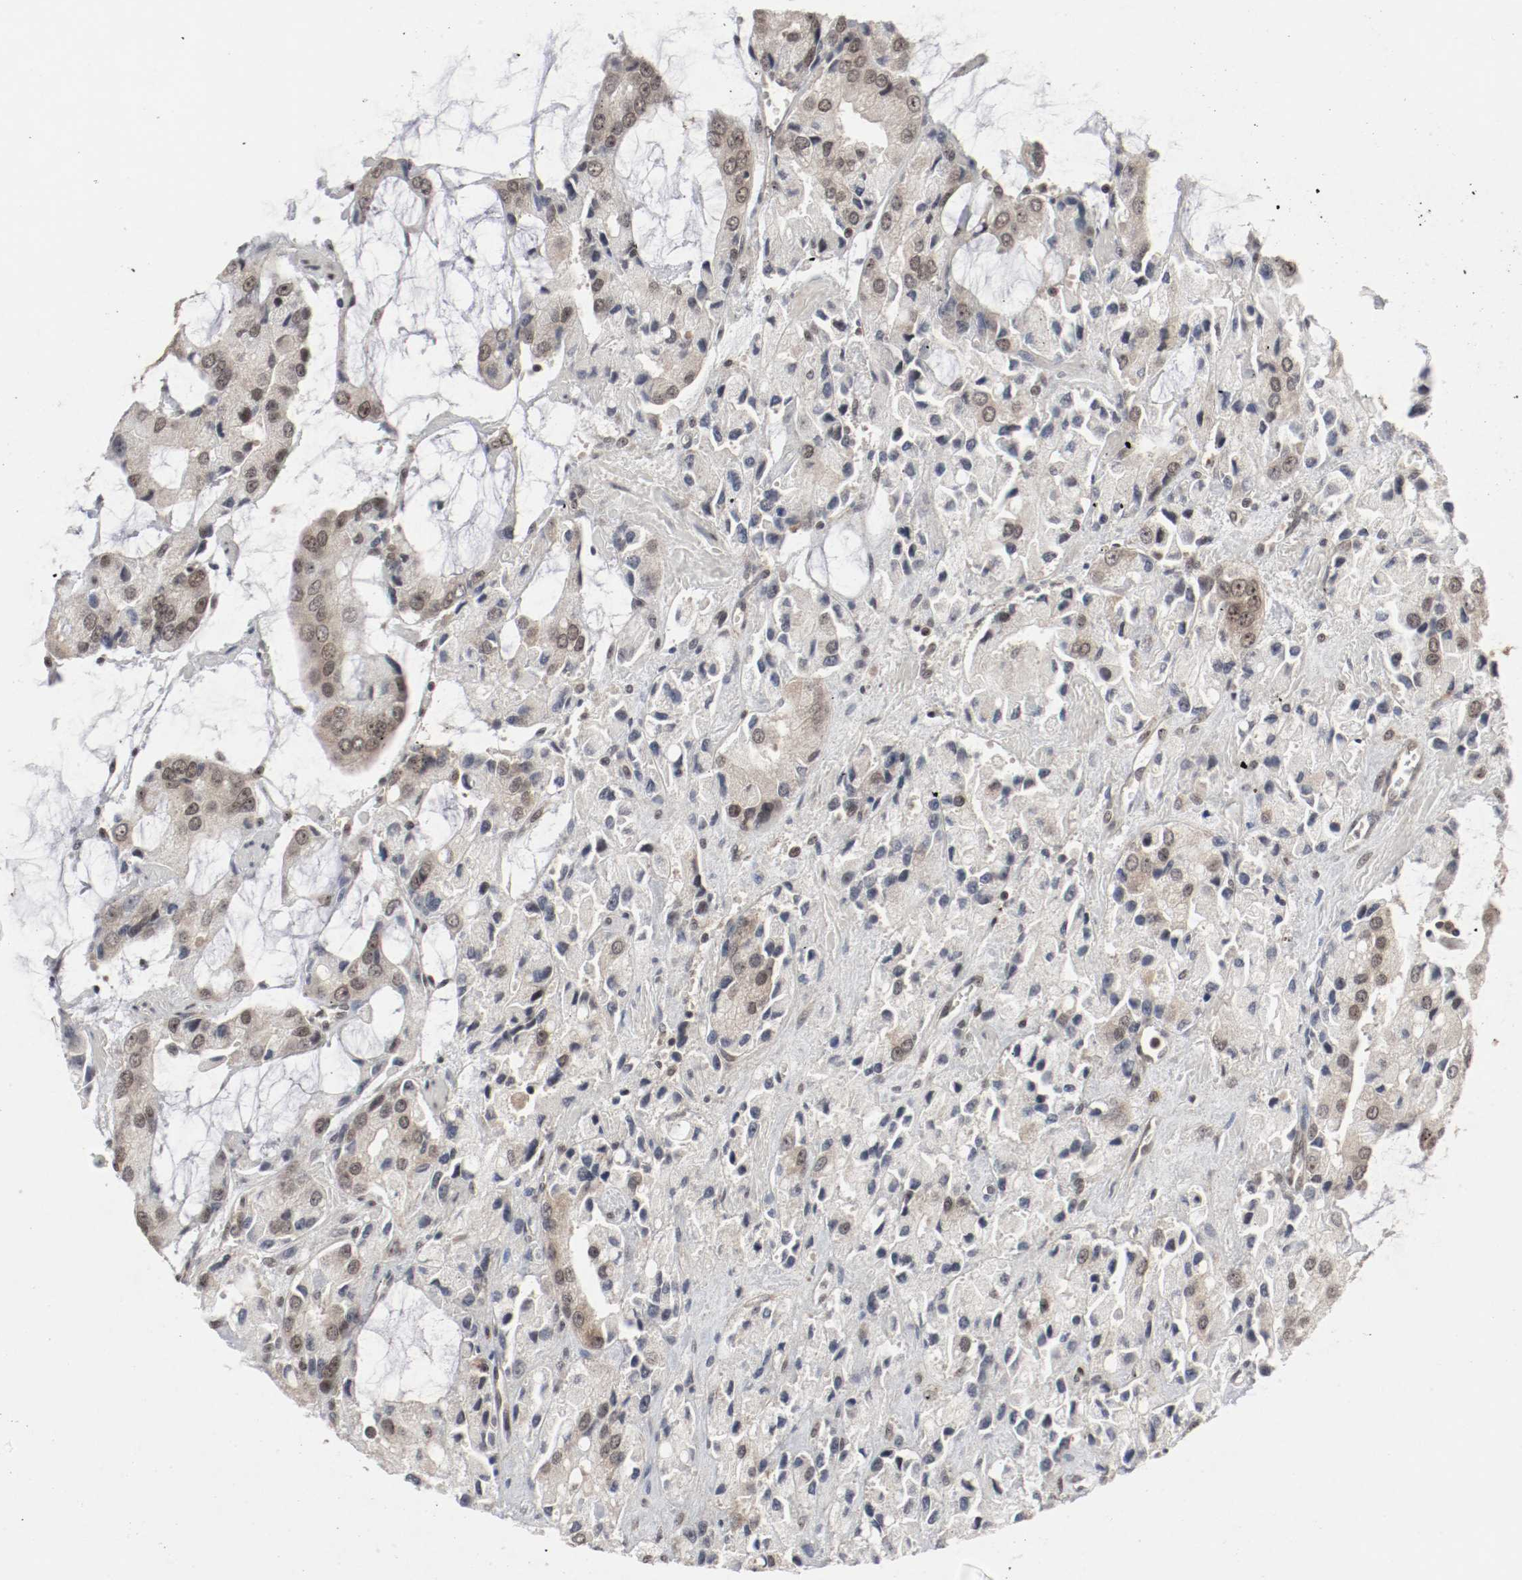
{"staining": {"intensity": "moderate", "quantity": ">75%", "location": "cytoplasmic/membranous,nuclear"}, "tissue": "prostate cancer", "cell_type": "Tumor cells", "image_type": "cancer", "snomed": [{"axis": "morphology", "description": "Adenocarcinoma, High grade"}, {"axis": "topography", "description": "Prostate"}], "caption": "Tumor cells reveal moderate cytoplasmic/membranous and nuclear staining in approximately >75% of cells in prostate cancer (high-grade adenocarcinoma). The protein of interest is stained brown, and the nuclei are stained in blue (DAB IHC with brightfield microscopy, high magnification).", "gene": "CSNK2B", "patient": {"sex": "male", "age": 67}}